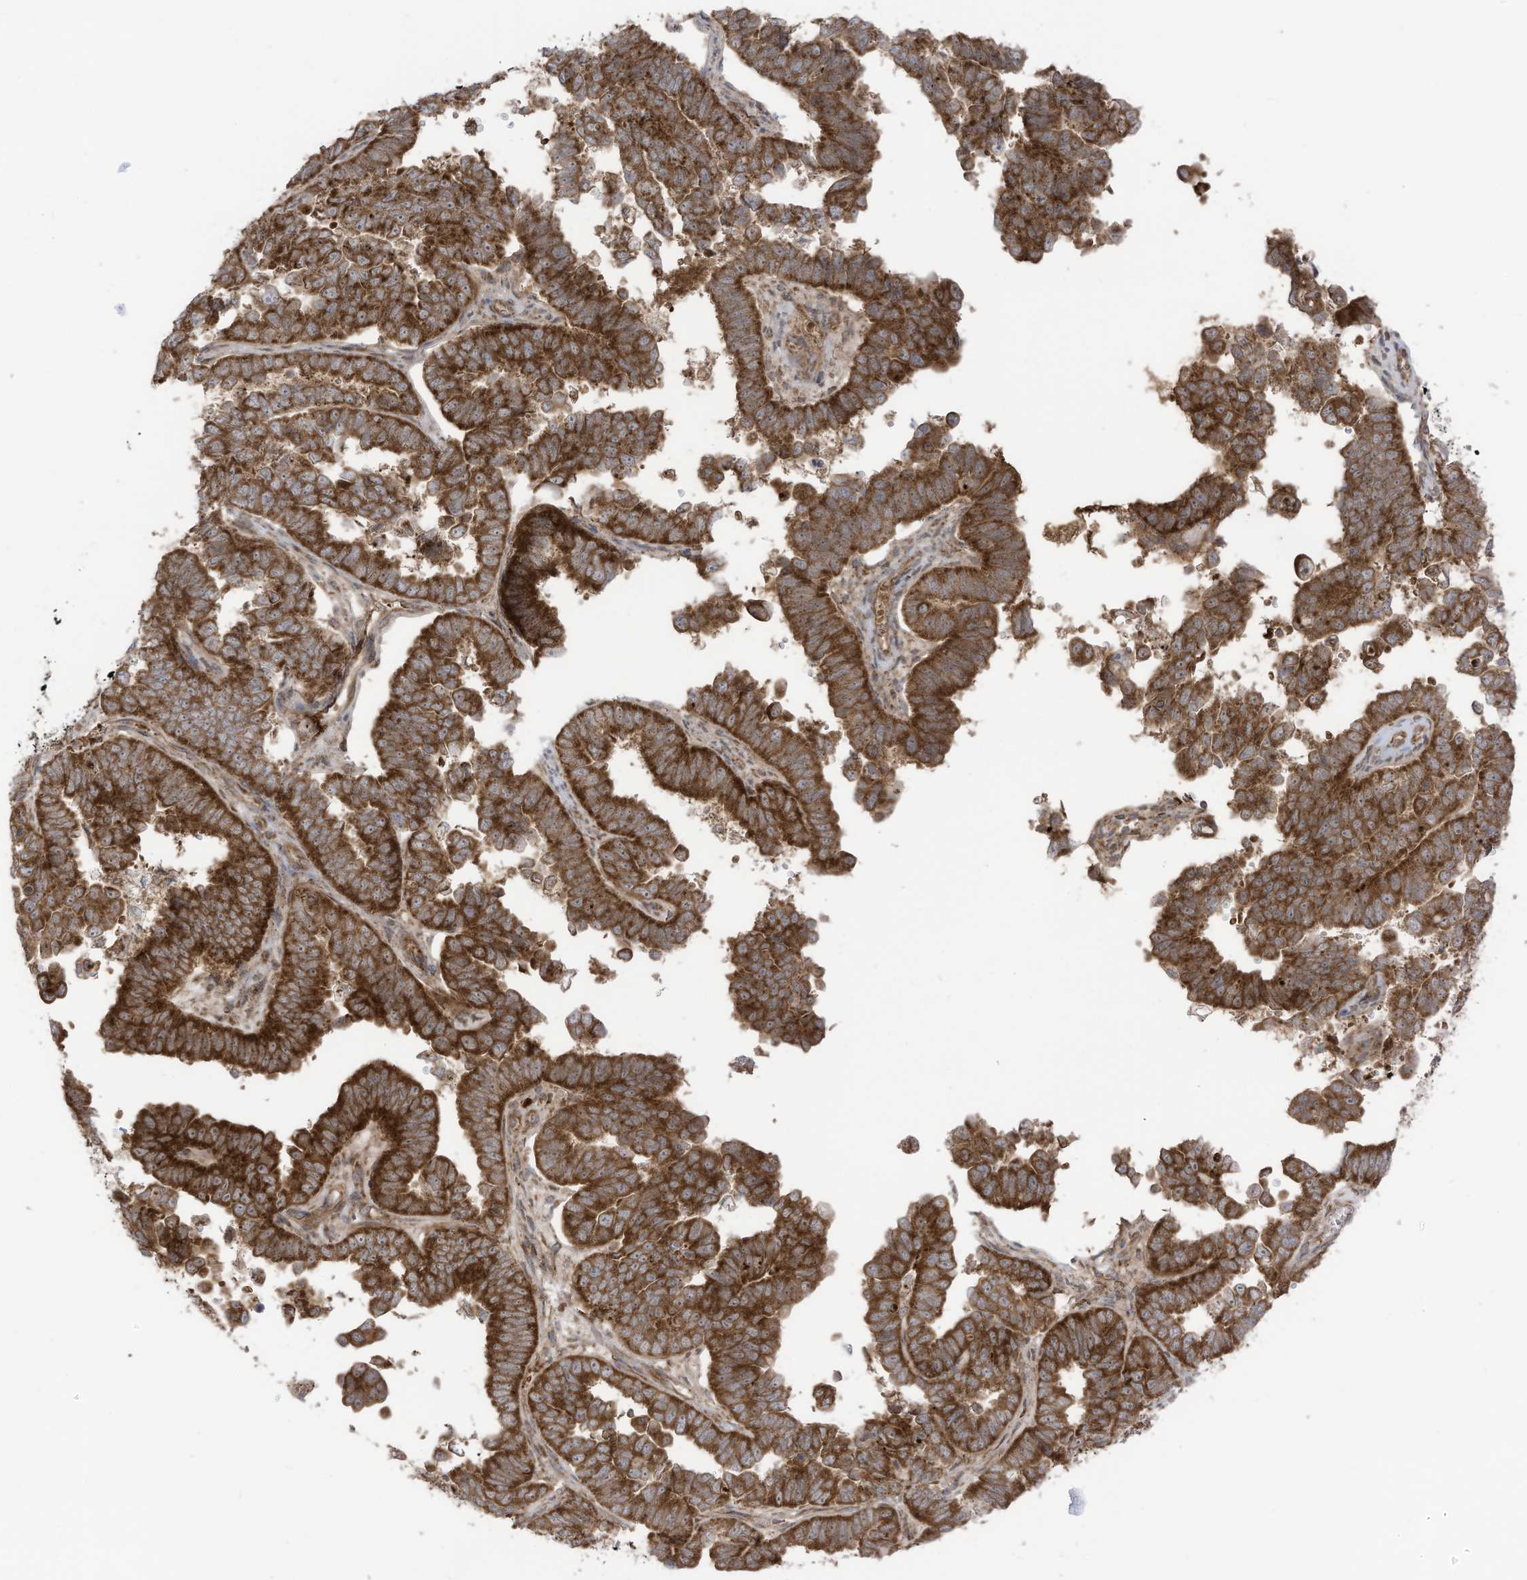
{"staining": {"intensity": "strong", "quantity": ">75%", "location": "cytoplasmic/membranous"}, "tissue": "endometrial cancer", "cell_type": "Tumor cells", "image_type": "cancer", "snomed": [{"axis": "morphology", "description": "Adenocarcinoma, NOS"}, {"axis": "topography", "description": "Endometrium"}], "caption": "Protein expression analysis of human endometrial adenocarcinoma reveals strong cytoplasmic/membranous positivity in approximately >75% of tumor cells.", "gene": "REPS1", "patient": {"sex": "female", "age": 75}}